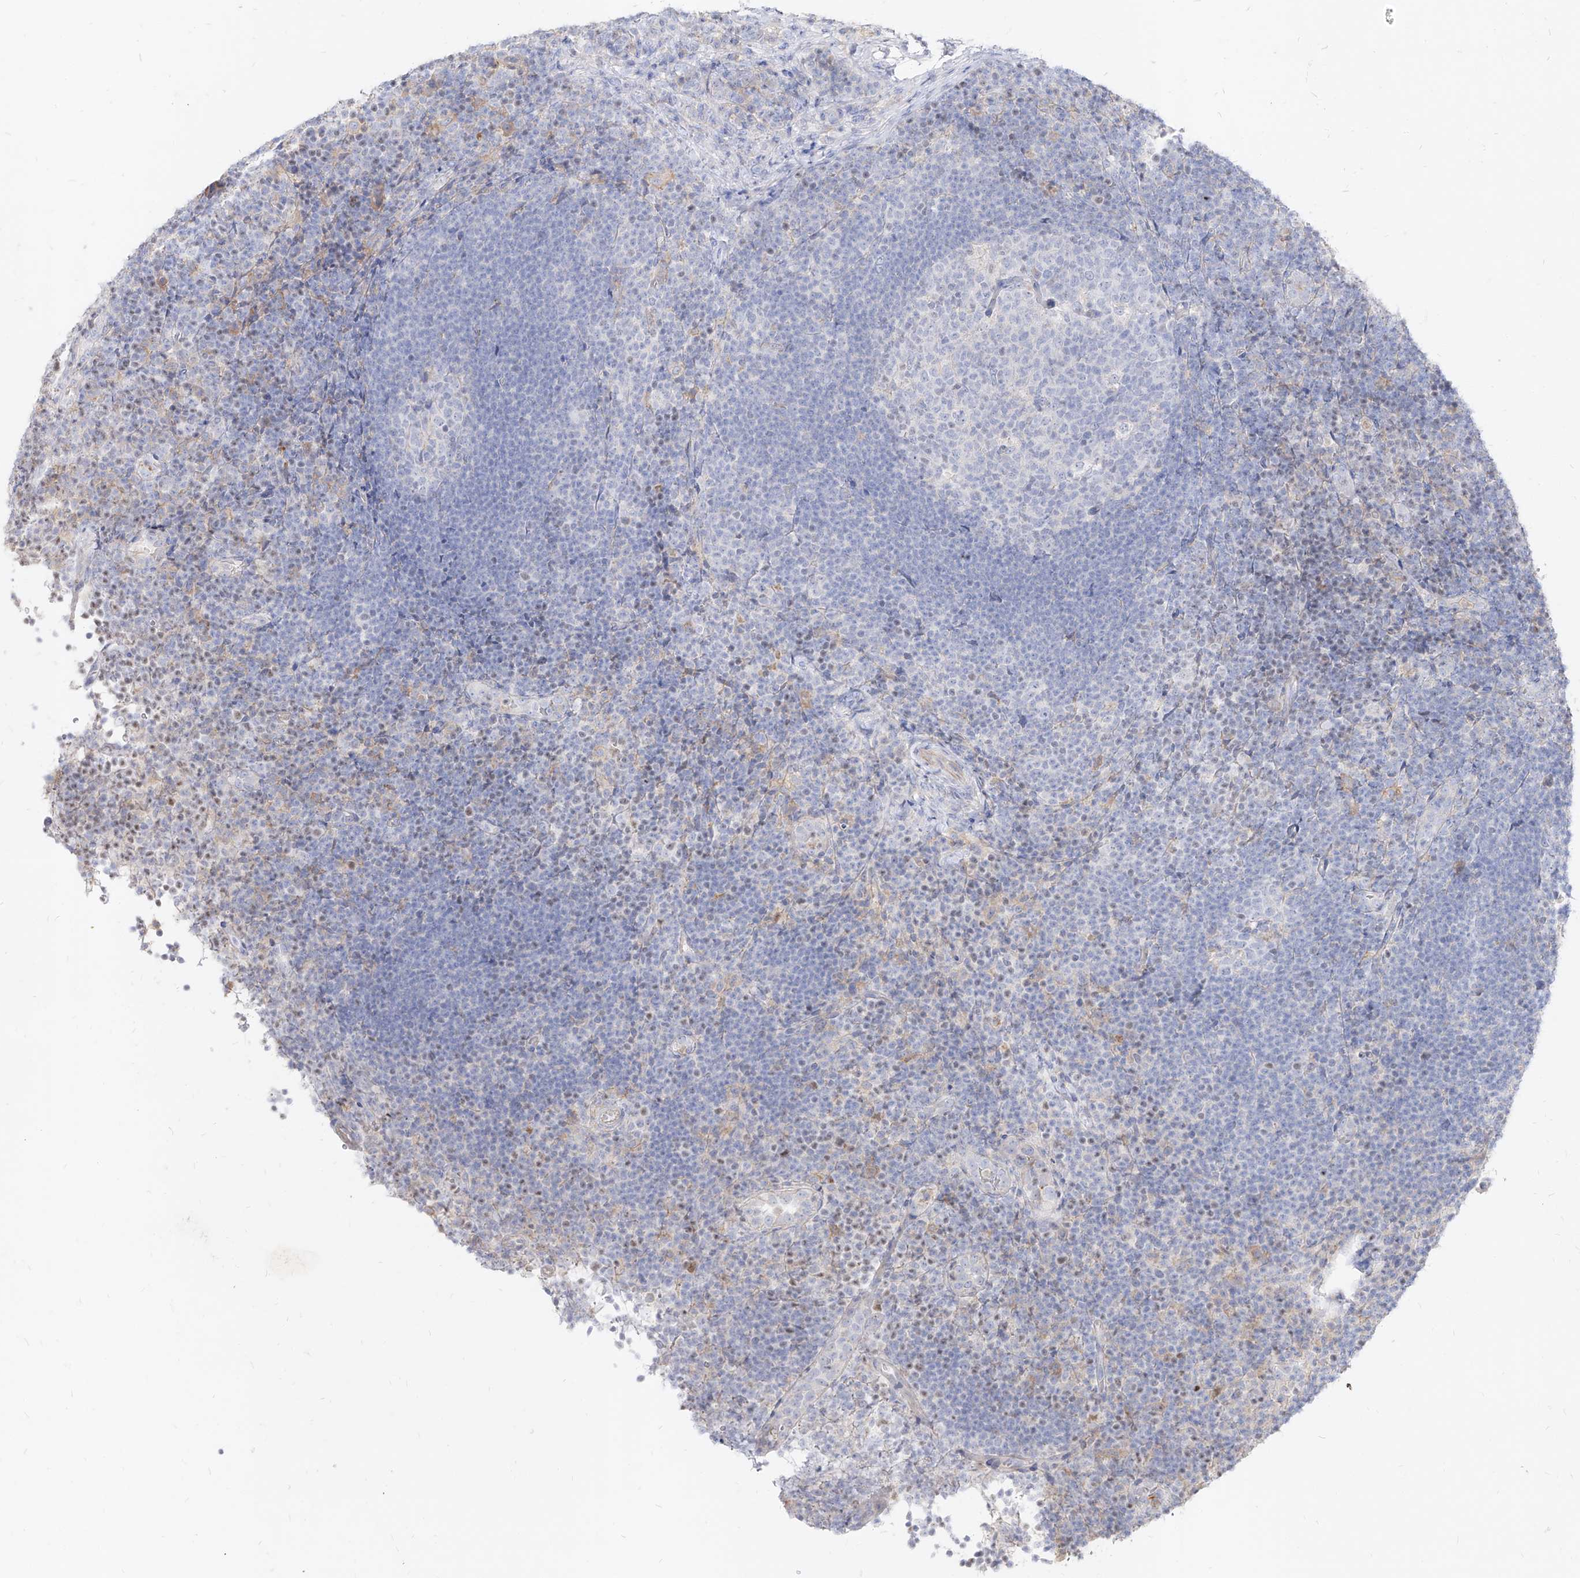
{"staining": {"intensity": "negative", "quantity": "none", "location": "none"}, "tissue": "lymph node", "cell_type": "Germinal center cells", "image_type": "normal", "snomed": [{"axis": "morphology", "description": "Normal tissue, NOS"}, {"axis": "topography", "description": "Lymph node"}], "caption": "This histopathology image is of benign lymph node stained with IHC to label a protein in brown with the nuclei are counter-stained blue. There is no expression in germinal center cells.", "gene": "RBFOX3", "patient": {"sex": "female", "age": 22}}